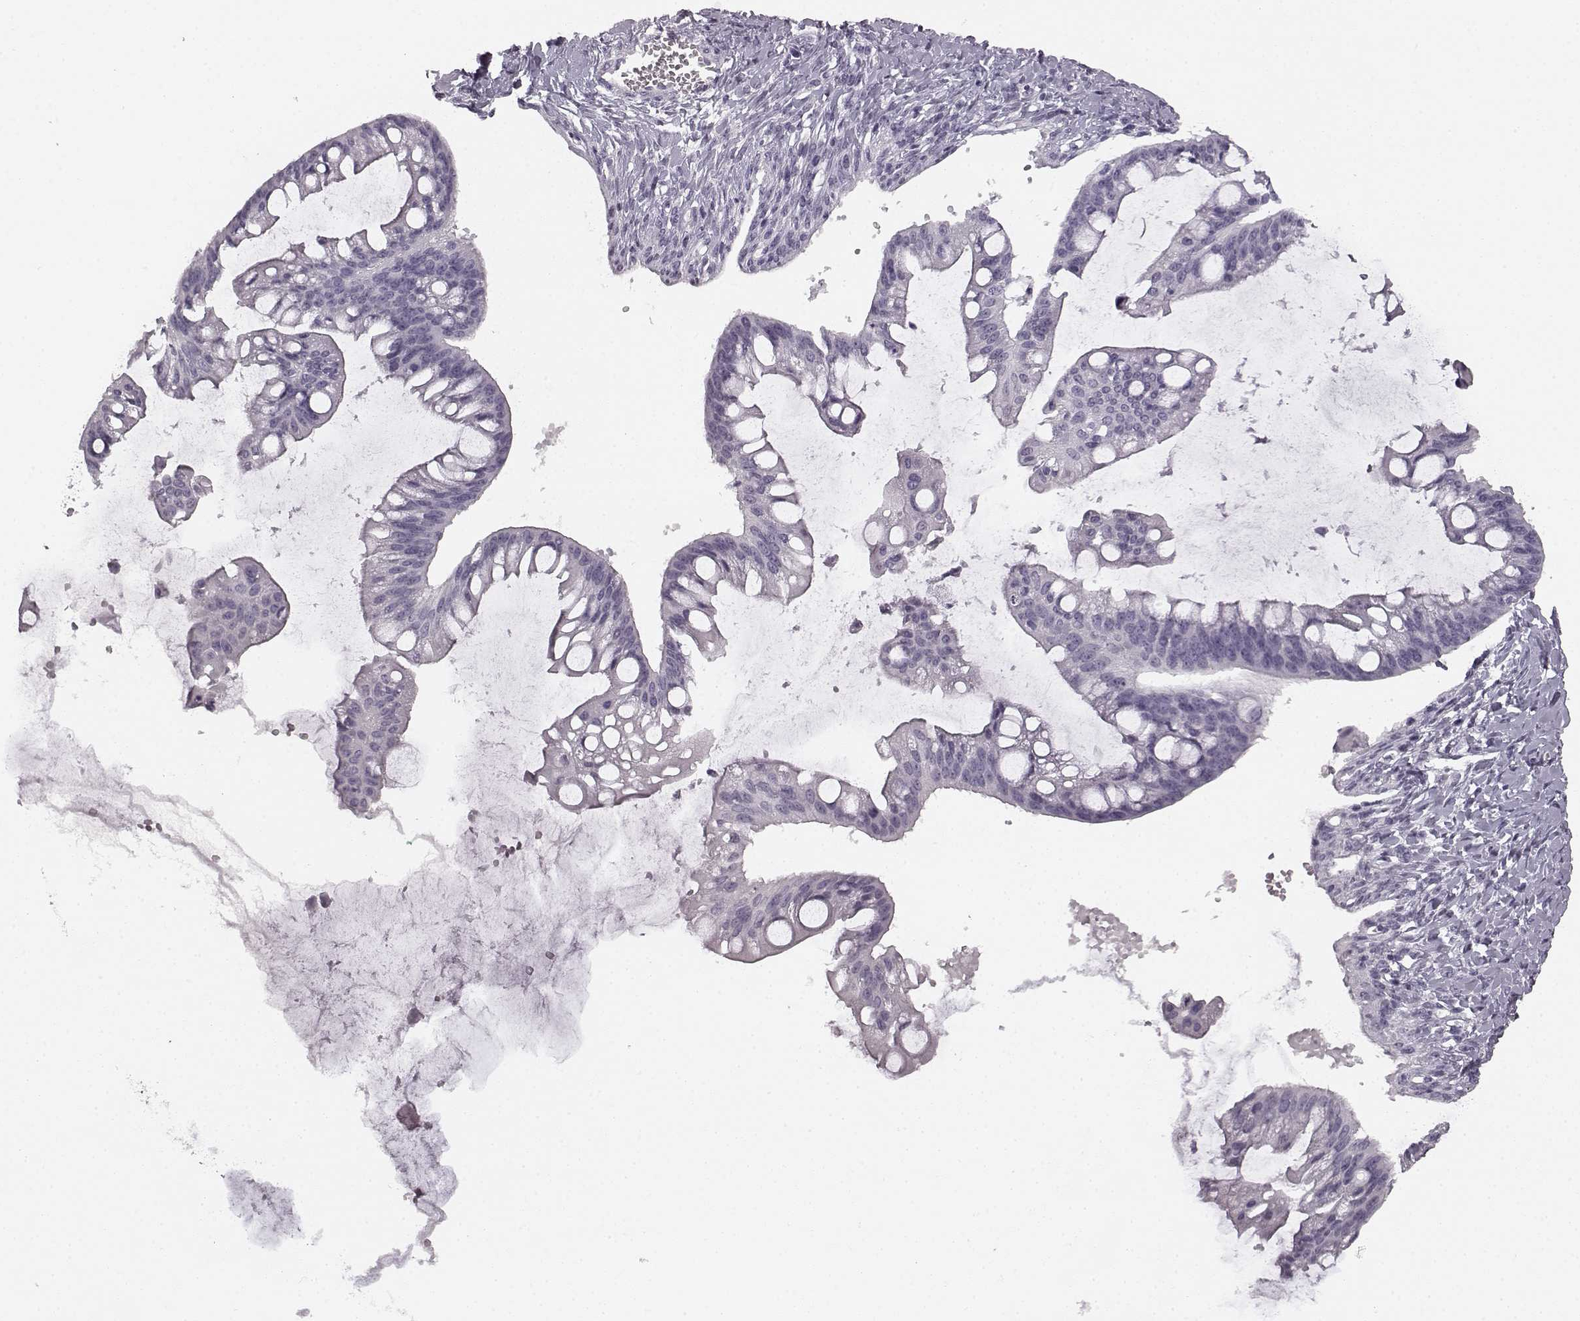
{"staining": {"intensity": "negative", "quantity": "none", "location": "none"}, "tissue": "ovarian cancer", "cell_type": "Tumor cells", "image_type": "cancer", "snomed": [{"axis": "morphology", "description": "Cystadenocarcinoma, mucinous, NOS"}, {"axis": "topography", "description": "Ovary"}], "caption": "Immunohistochemical staining of ovarian cancer (mucinous cystadenocarcinoma) exhibits no significant staining in tumor cells.", "gene": "TMPRSS15", "patient": {"sex": "female", "age": 73}}